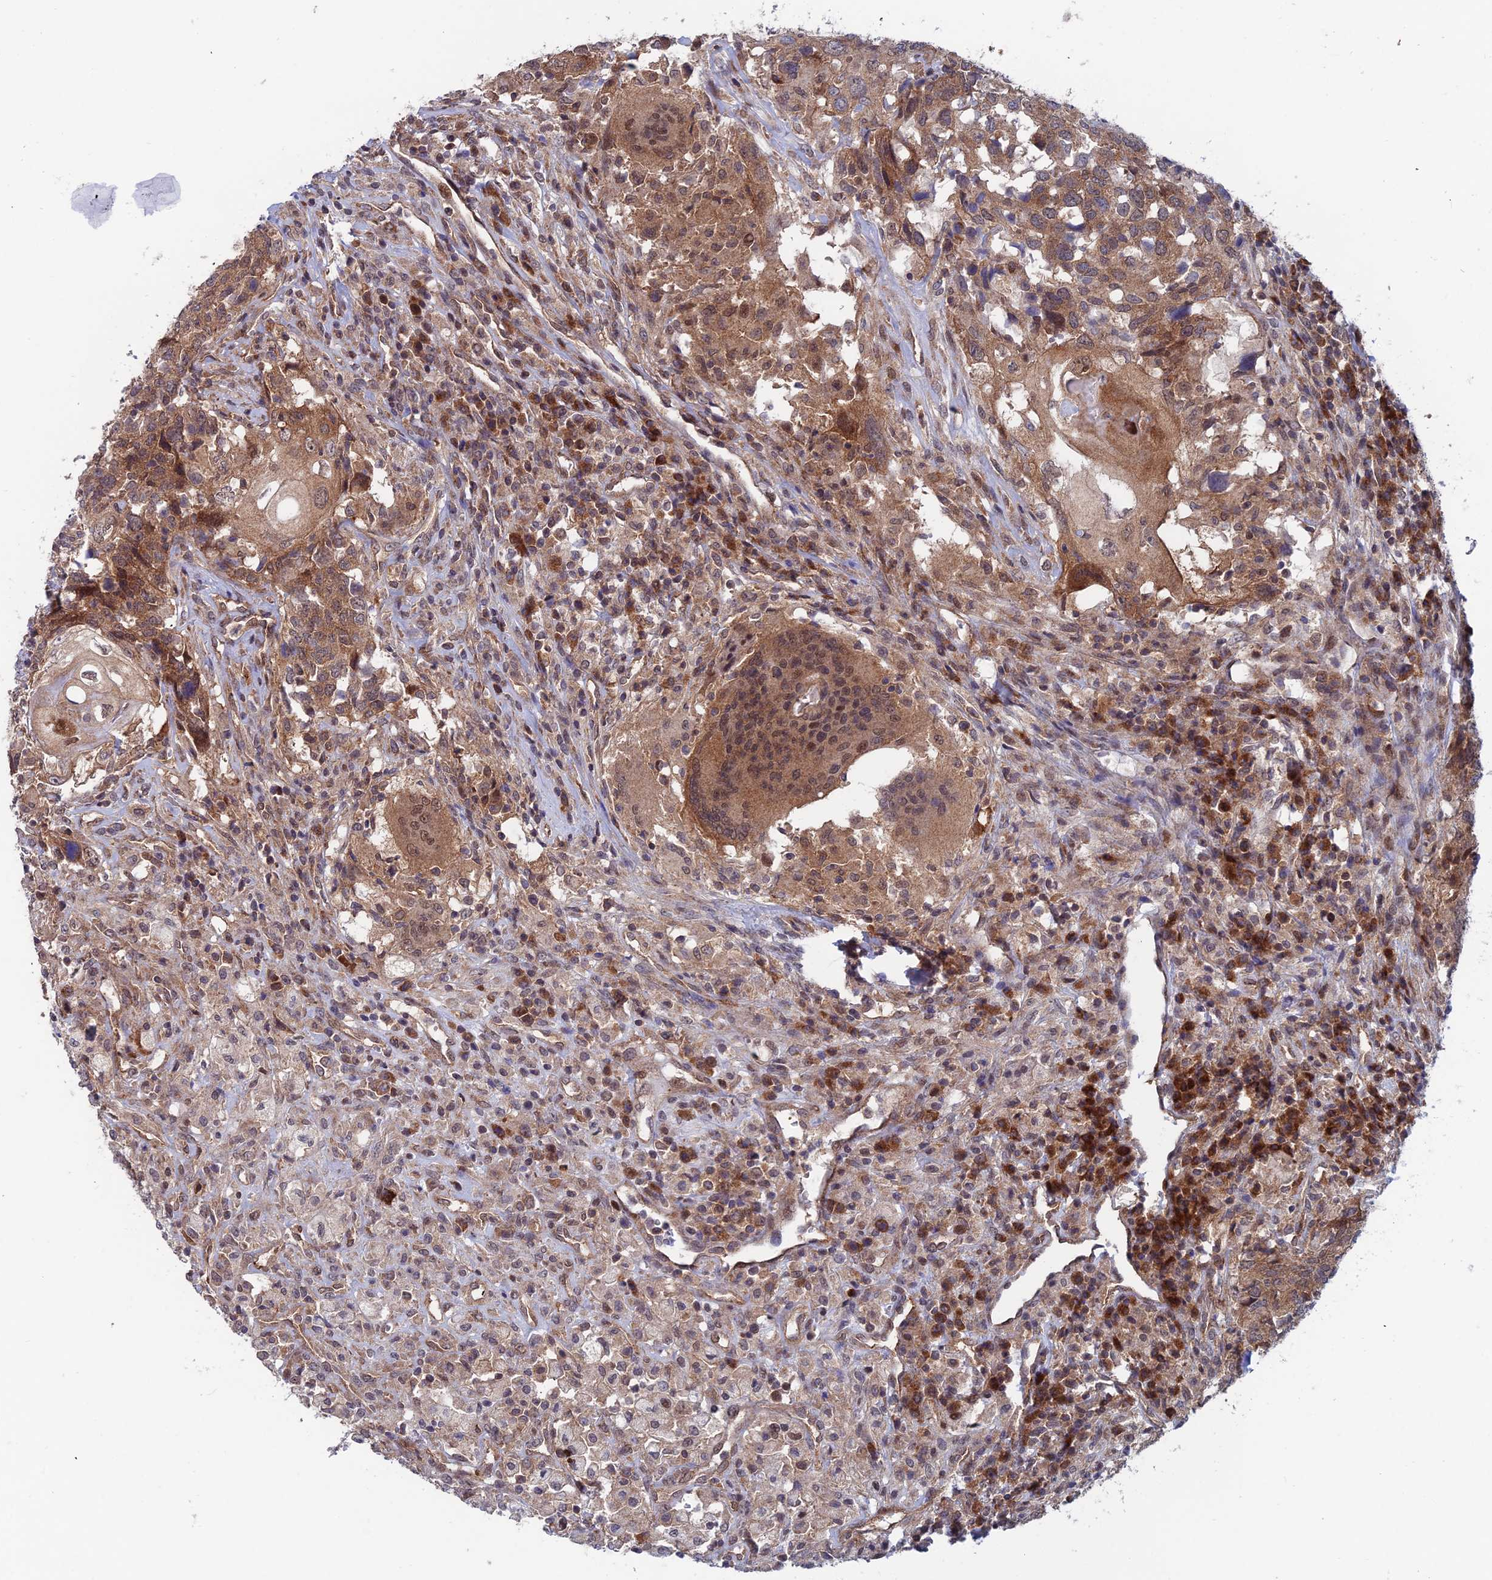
{"staining": {"intensity": "moderate", "quantity": ">75%", "location": "cytoplasmic/membranous,nuclear"}, "tissue": "head and neck cancer", "cell_type": "Tumor cells", "image_type": "cancer", "snomed": [{"axis": "morphology", "description": "Squamous cell carcinoma, NOS"}, {"axis": "topography", "description": "Head-Neck"}], "caption": "Head and neck cancer (squamous cell carcinoma) tissue demonstrates moderate cytoplasmic/membranous and nuclear staining in approximately >75% of tumor cells, visualized by immunohistochemistry. Nuclei are stained in blue.", "gene": "IGBP1", "patient": {"sex": "male", "age": 66}}